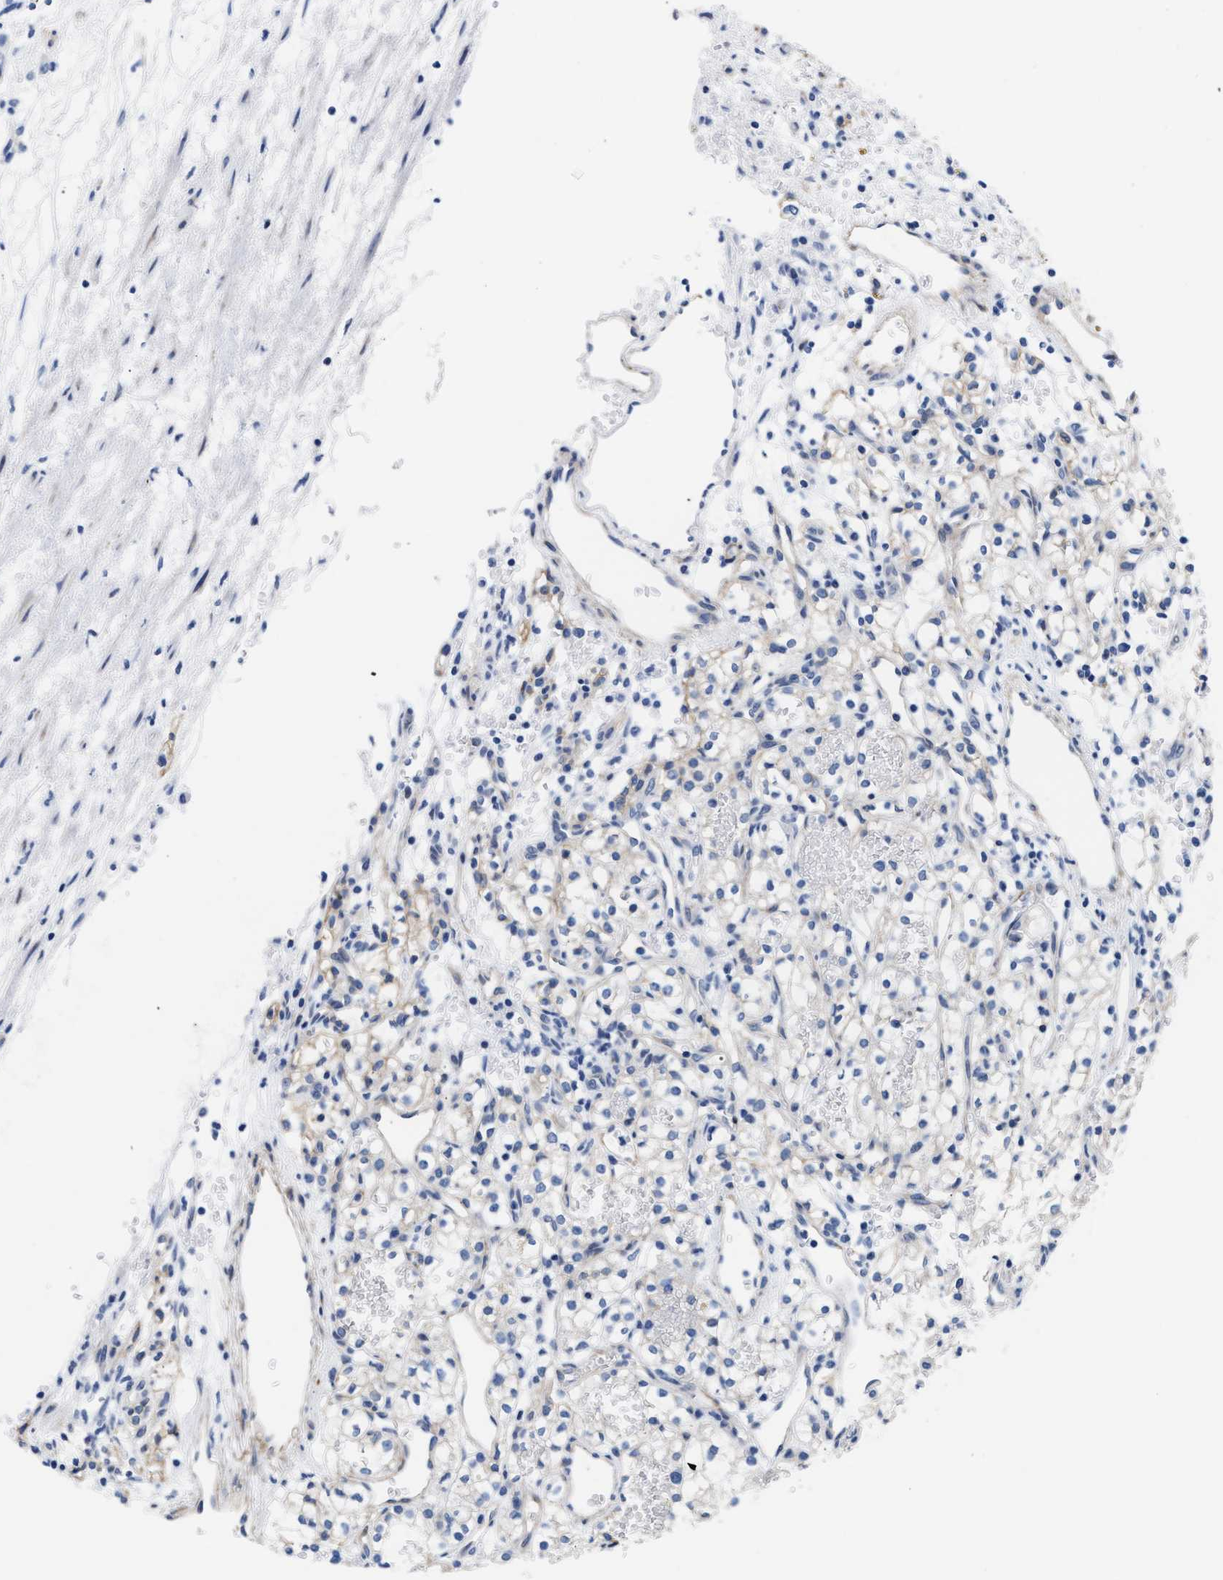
{"staining": {"intensity": "negative", "quantity": "none", "location": "none"}, "tissue": "renal cancer", "cell_type": "Tumor cells", "image_type": "cancer", "snomed": [{"axis": "morphology", "description": "Adenocarcinoma, NOS"}, {"axis": "topography", "description": "Kidney"}], "caption": "IHC image of neoplastic tissue: human renal adenocarcinoma stained with DAB (3,3'-diaminobenzidine) demonstrates no significant protein expression in tumor cells.", "gene": "TRIM29", "patient": {"sex": "male", "age": 59}}